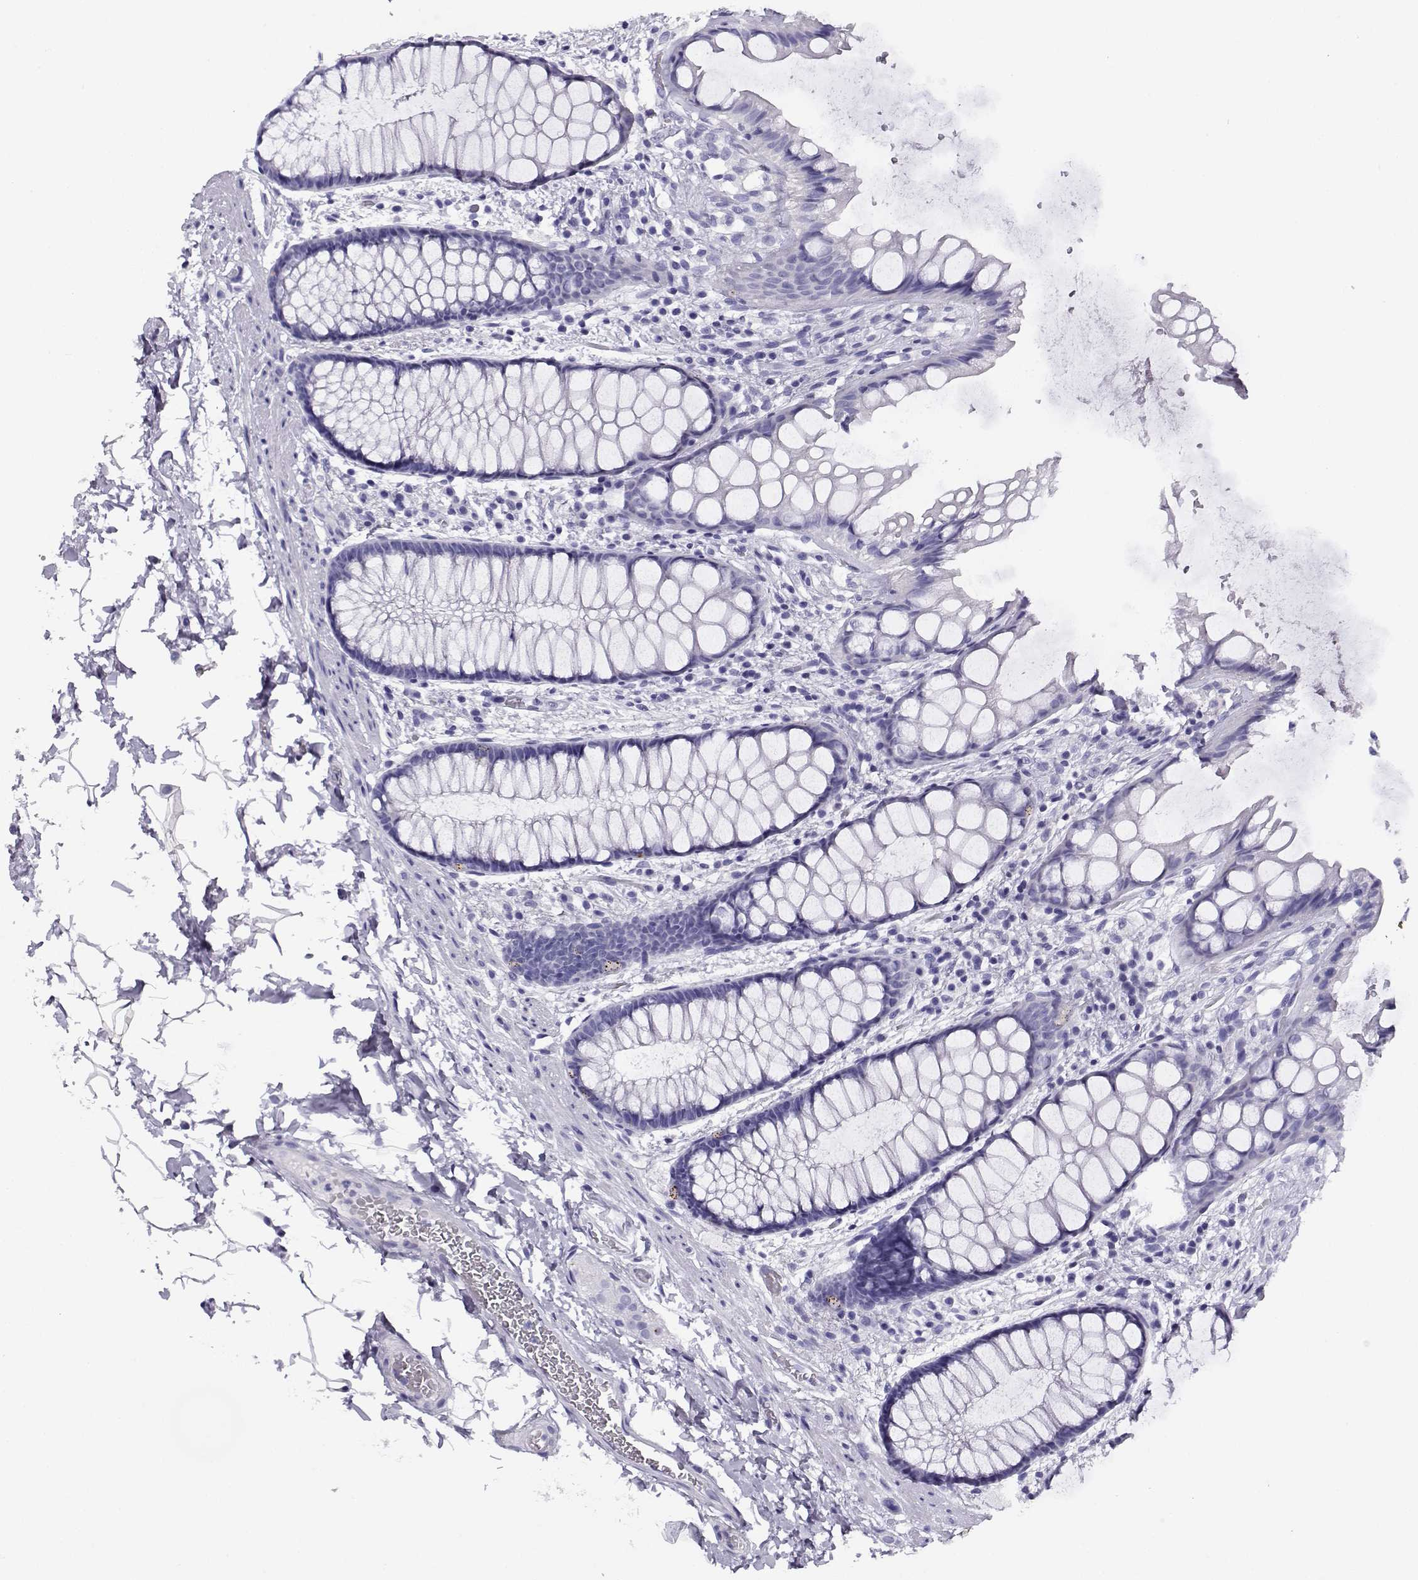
{"staining": {"intensity": "negative", "quantity": "none", "location": "none"}, "tissue": "rectum", "cell_type": "Glandular cells", "image_type": "normal", "snomed": [{"axis": "morphology", "description": "Normal tissue, NOS"}, {"axis": "topography", "description": "Rectum"}], "caption": "This is a image of immunohistochemistry (IHC) staining of benign rectum, which shows no expression in glandular cells.", "gene": "RHOXF2B", "patient": {"sex": "female", "age": 62}}